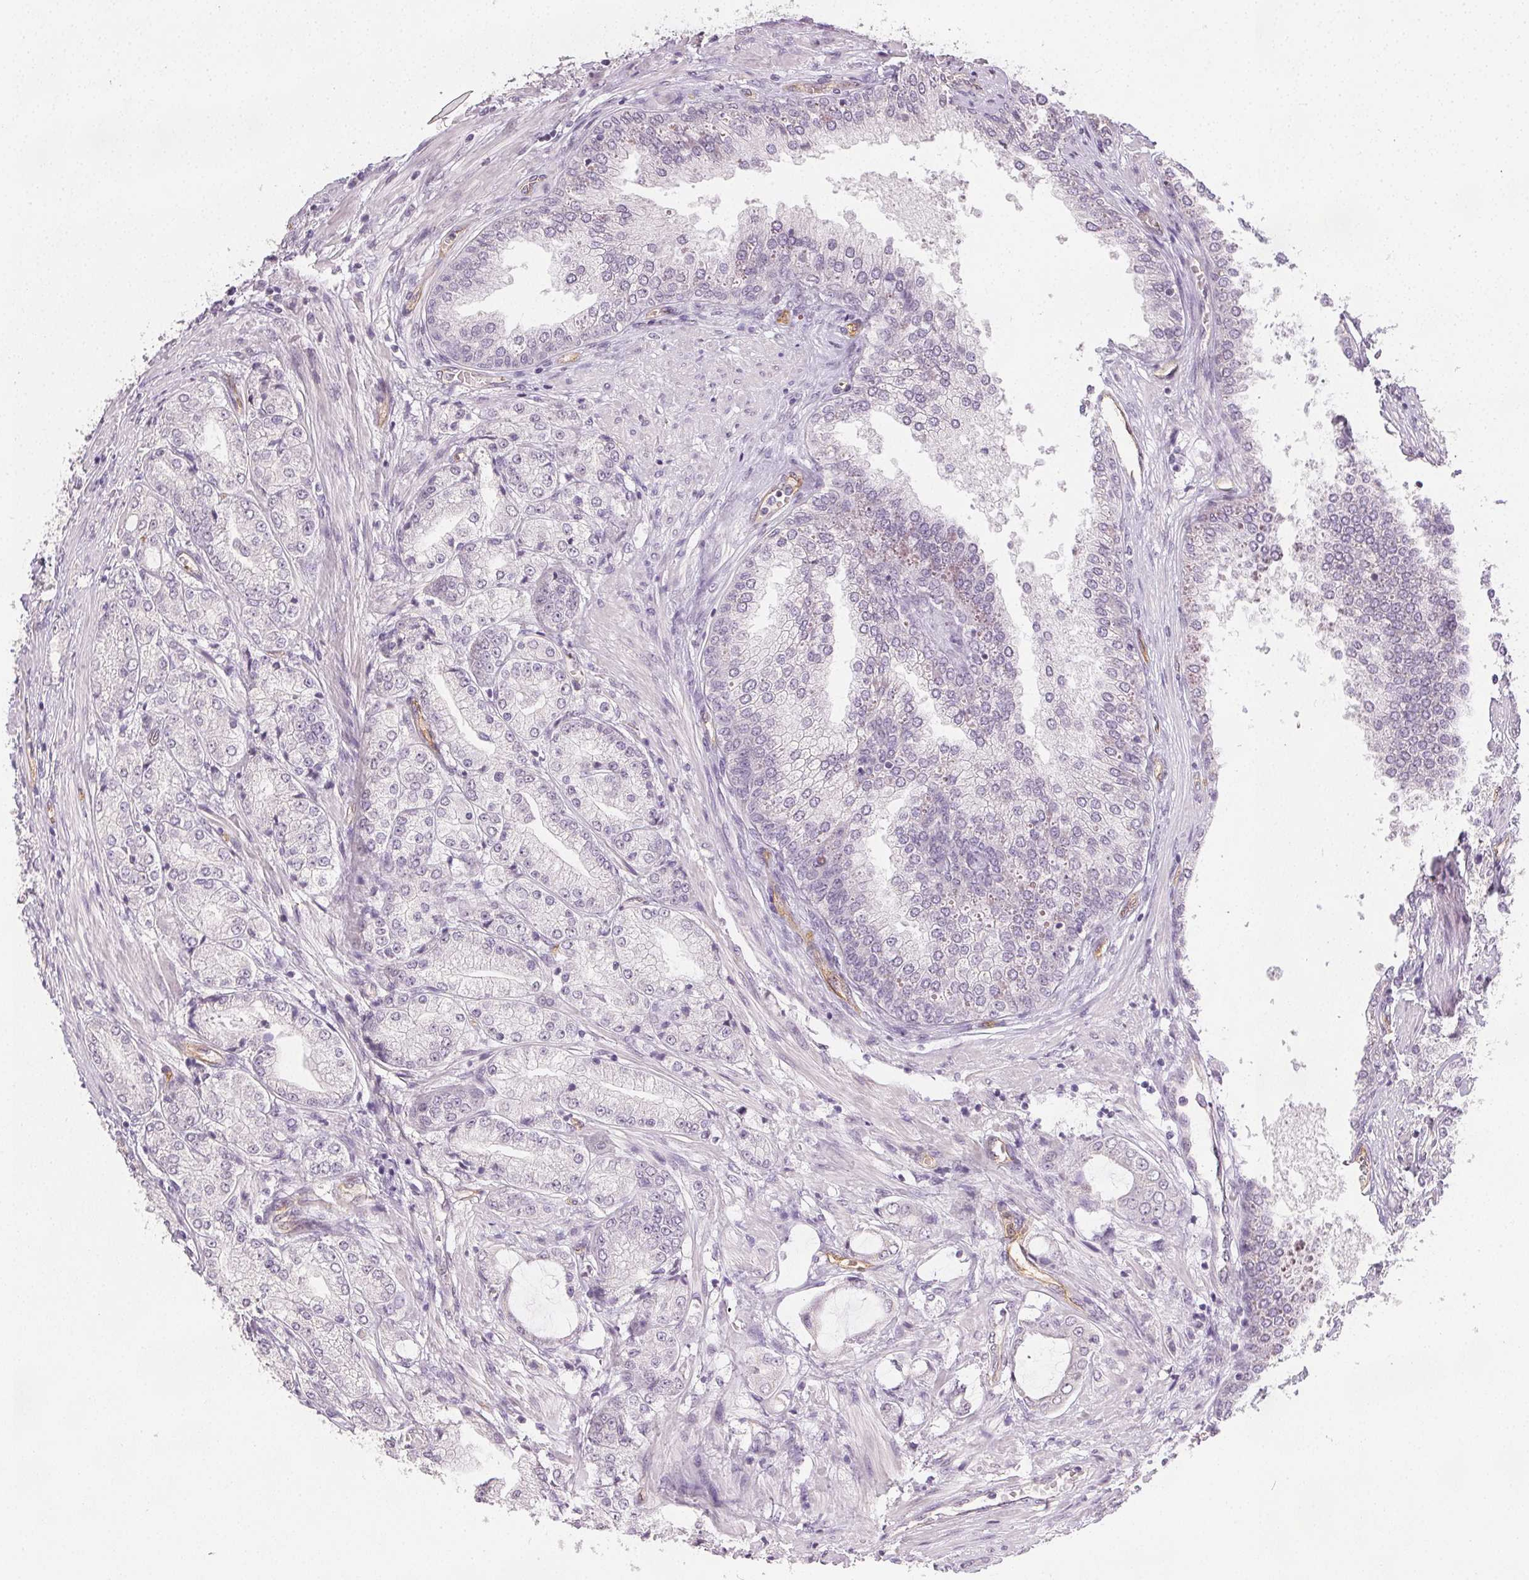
{"staining": {"intensity": "negative", "quantity": "none", "location": "none"}, "tissue": "prostate cancer", "cell_type": "Tumor cells", "image_type": "cancer", "snomed": [{"axis": "morphology", "description": "Adenocarcinoma, NOS"}, {"axis": "topography", "description": "Prostate"}], "caption": "This histopathology image is of prostate cancer stained with IHC to label a protein in brown with the nuclei are counter-stained blue. There is no staining in tumor cells. (Immunohistochemistry (ihc), brightfield microscopy, high magnification).", "gene": "PODXL", "patient": {"sex": "male", "age": 63}}